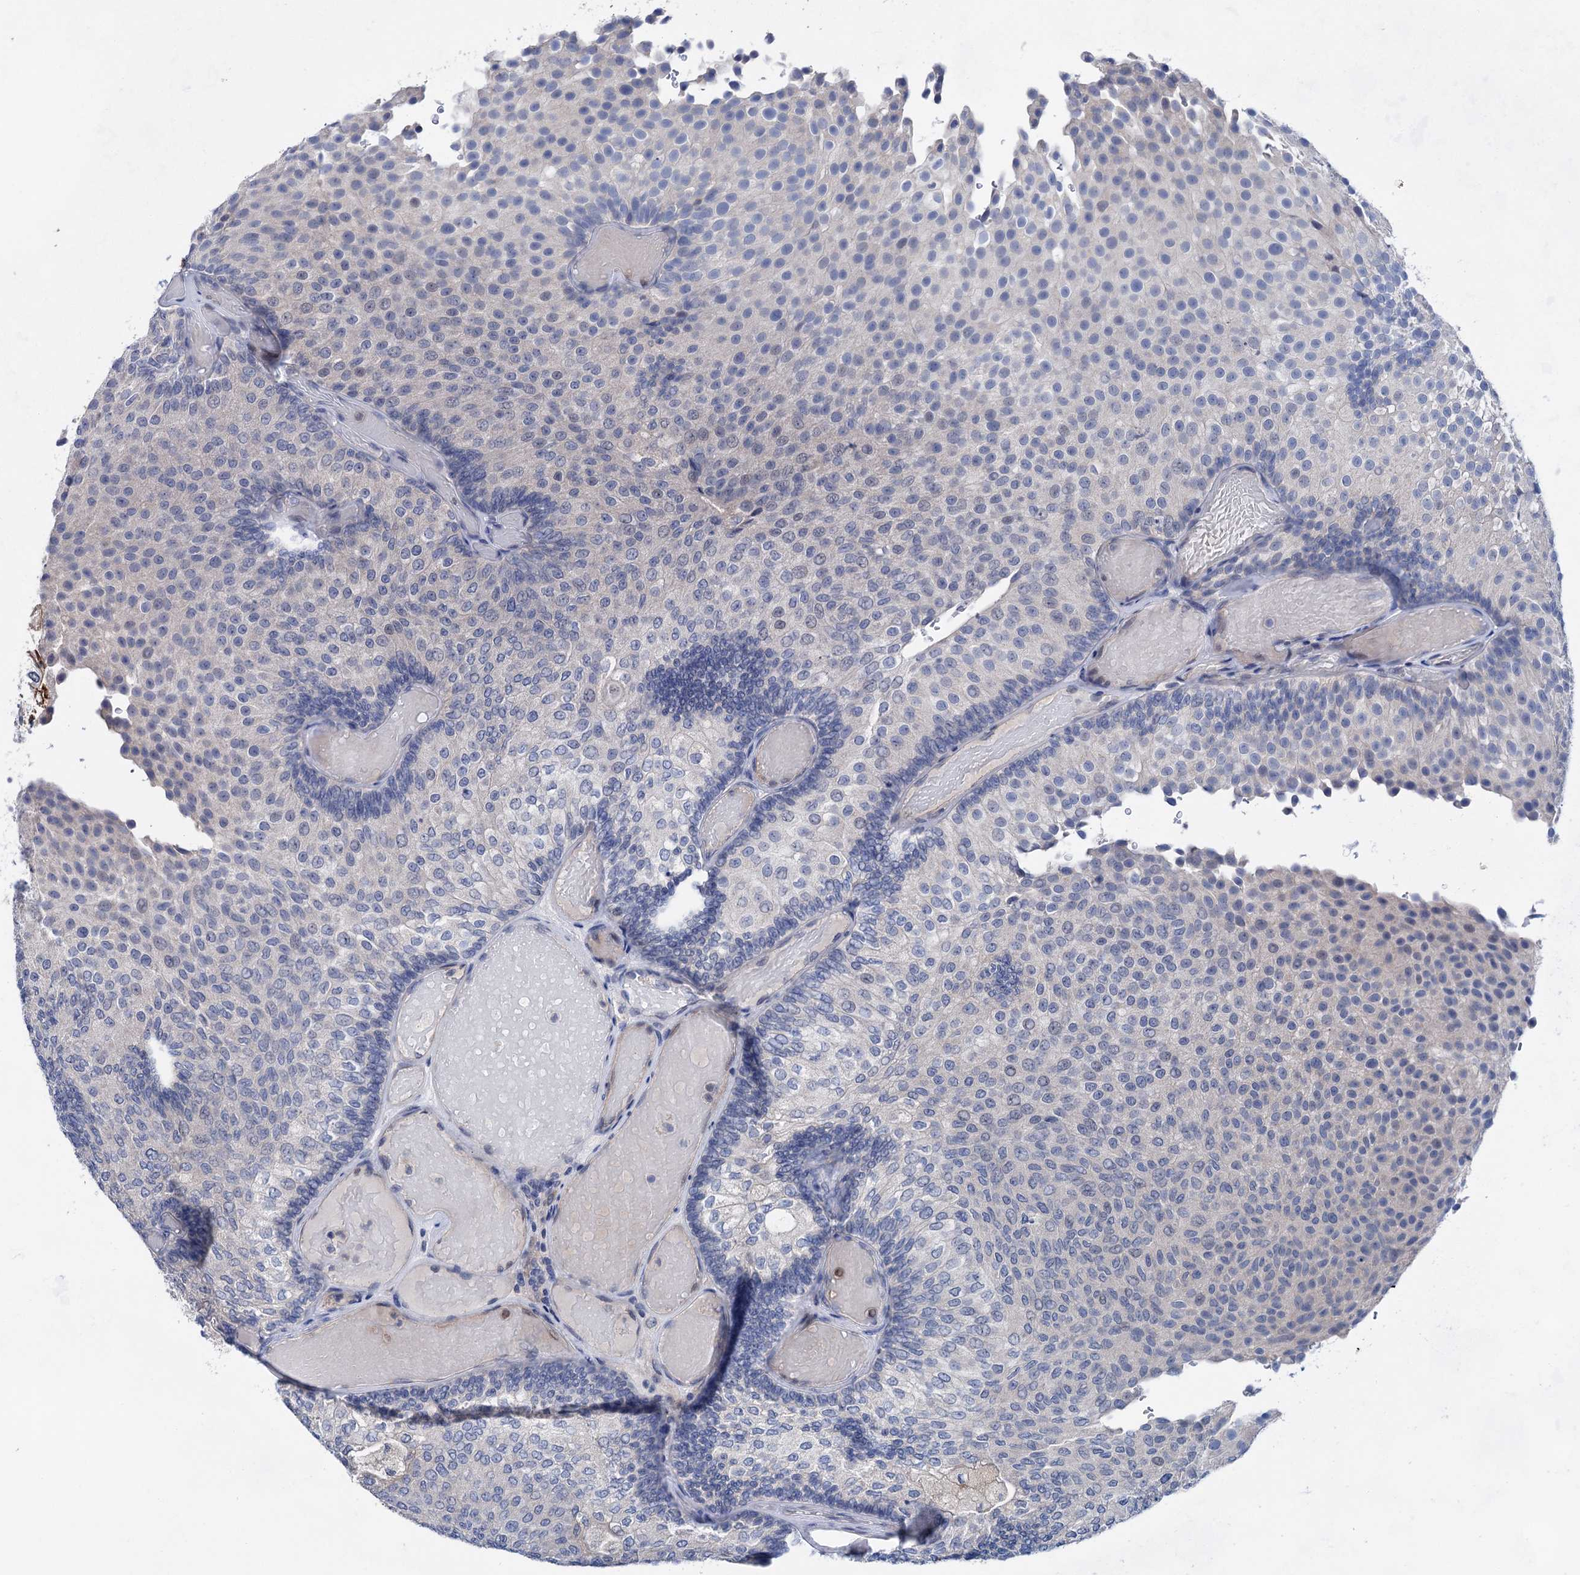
{"staining": {"intensity": "negative", "quantity": "none", "location": "none"}, "tissue": "urothelial cancer", "cell_type": "Tumor cells", "image_type": "cancer", "snomed": [{"axis": "morphology", "description": "Urothelial carcinoma, Low grade"}, {"axis": "topography", "description": "Urinary bladder"}], "caption": "Immunohistochemistry (IHC) of urothelial carcinoma (low-grade) exhibits no positivity in tumor cells.", "gene": "MORN3", "patient": {"sex": "male", "age": 78}}